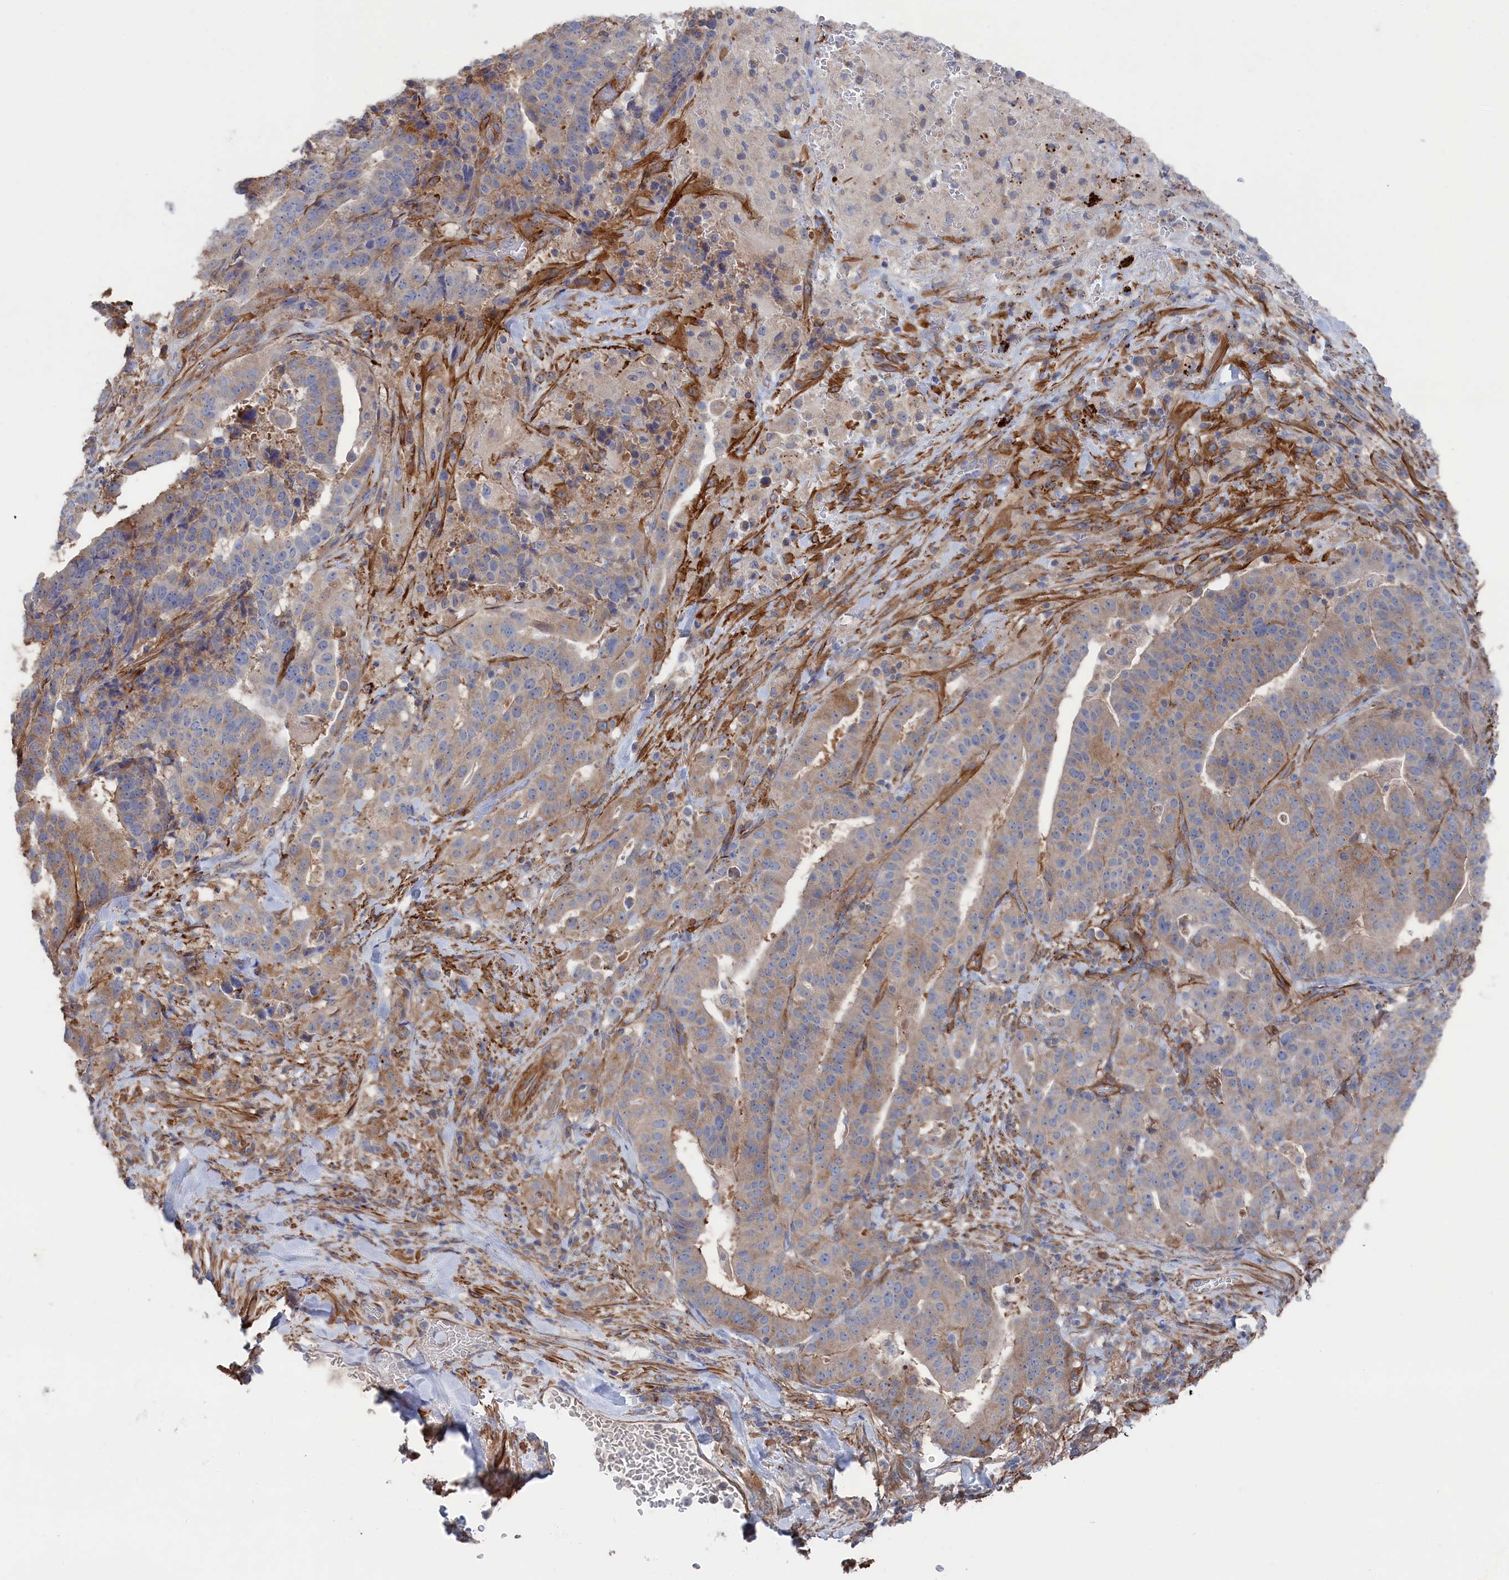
{"staining": {"intensity": "moderate", "quantity": "<25%", "location": "cytoplasmic/membranous"}, "tissue": "stomach cancer", "cell_type": "Tumor cells", "image_type": "cancer", "snomed": [{"axis": "morphology", "description": "Adenocarcinoma, NOS"}, {"axis": "topography", "description": "Stomach"}], "caption": "The image reveals a brown stain indicating the presence of a protein in the cytoplasmic/membranous of tumor cells in adenocarcinoma (stomach). The protein is stained brown, and the nuclei are stained in blue (DAB (3,3'-diaminobenzidine) IHC with brightfield microscopy, high magnification).", "gene": "FILIP1L", "patient": {"sex": "male", "age": 48}}